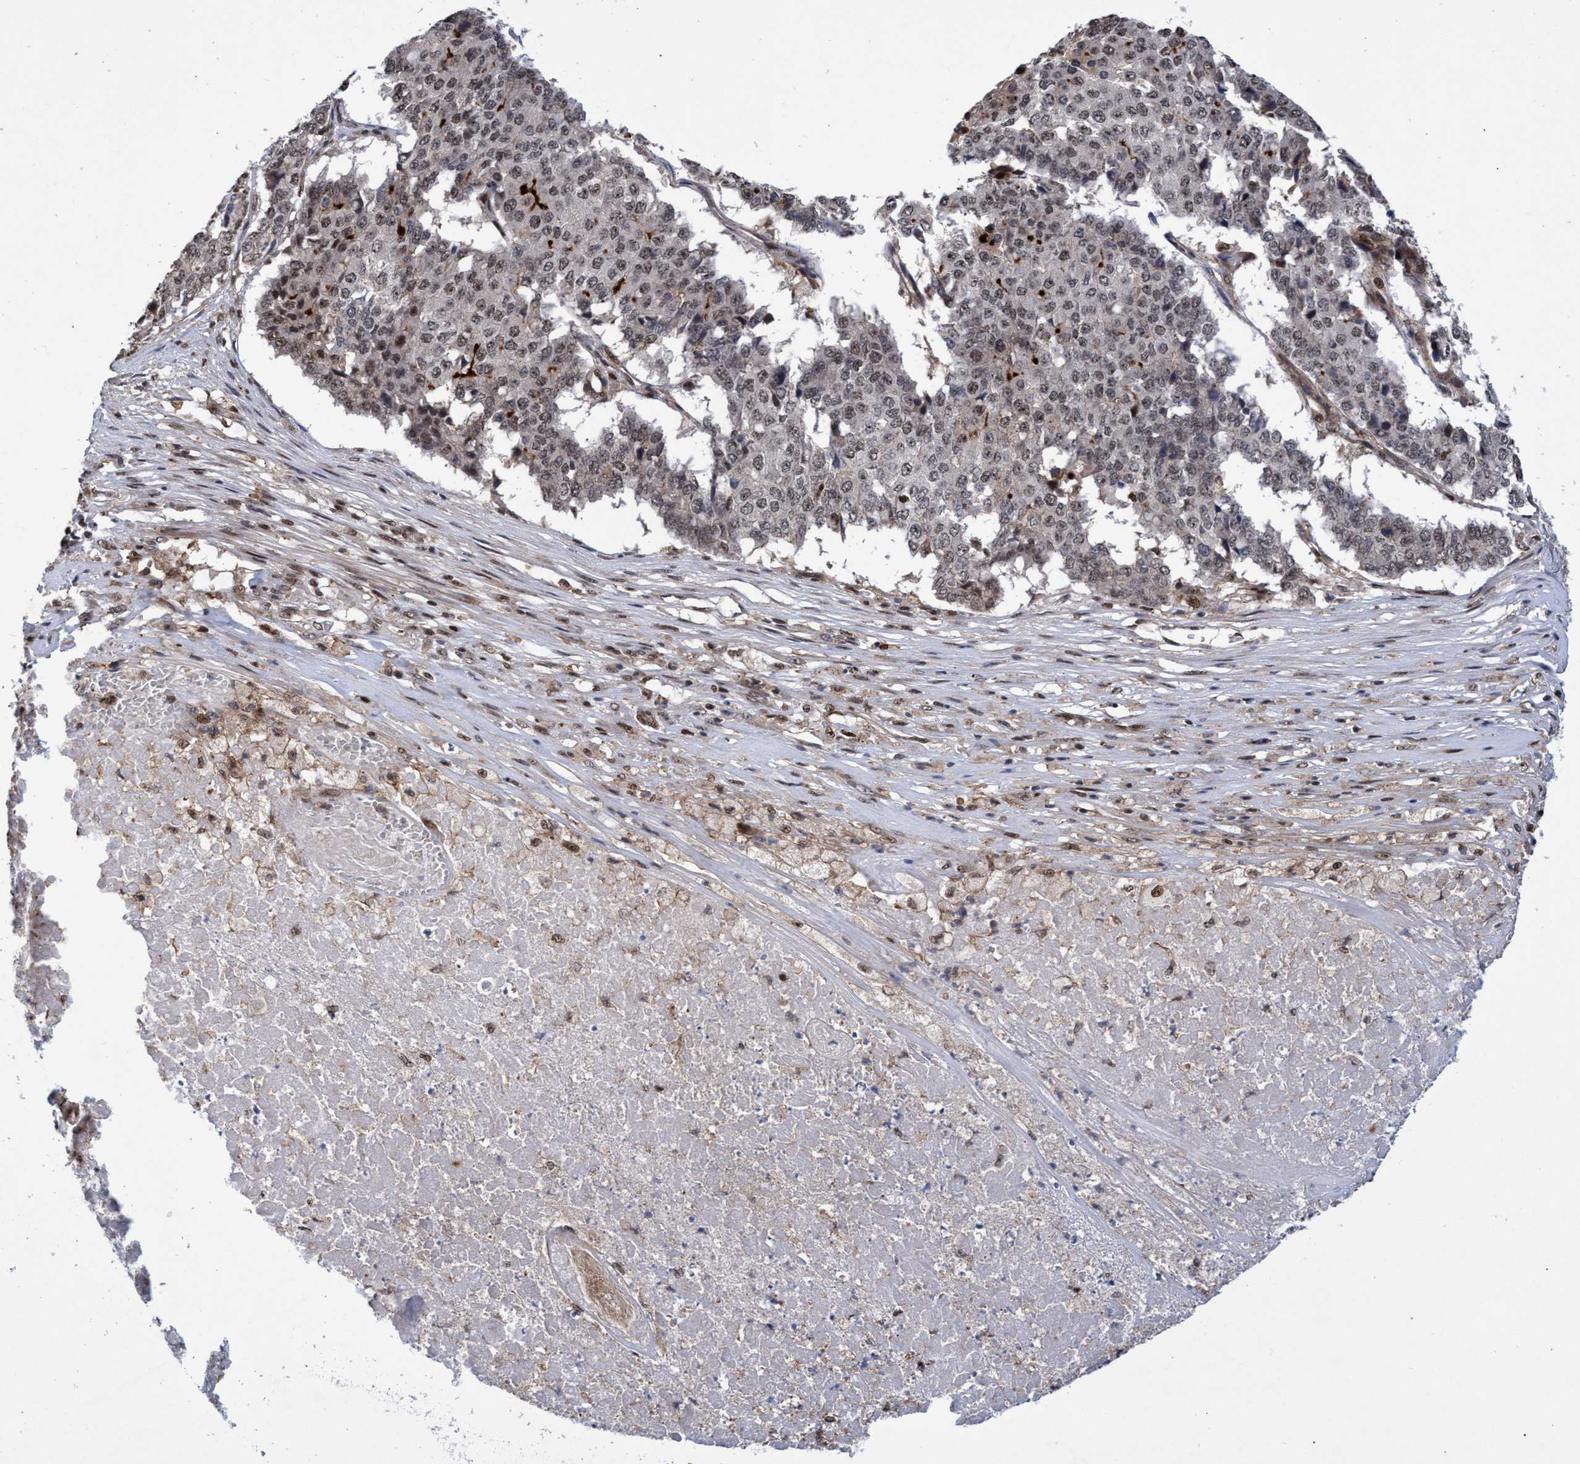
{"staining": {"intensity": "weak", "quantity": ">75%", "location": "nuclear"}, "tissue": "pancreatic cancer", "cell_type": "Tumor cells", "image_type": "cancer", "snomed": [{"axis": "morphology", "description": "Adenocarcinoma, NOS"}, {"axis": "topography", "description": "Pancreas"}], "caption": "Adenocarcinoma (pancreatic) stained for a protein (brown) displays weak nuclear positive expression in about >75% of tumor cells.", "gene": "GTF2F1", "patient": {"sex": "male", "age": 50}}